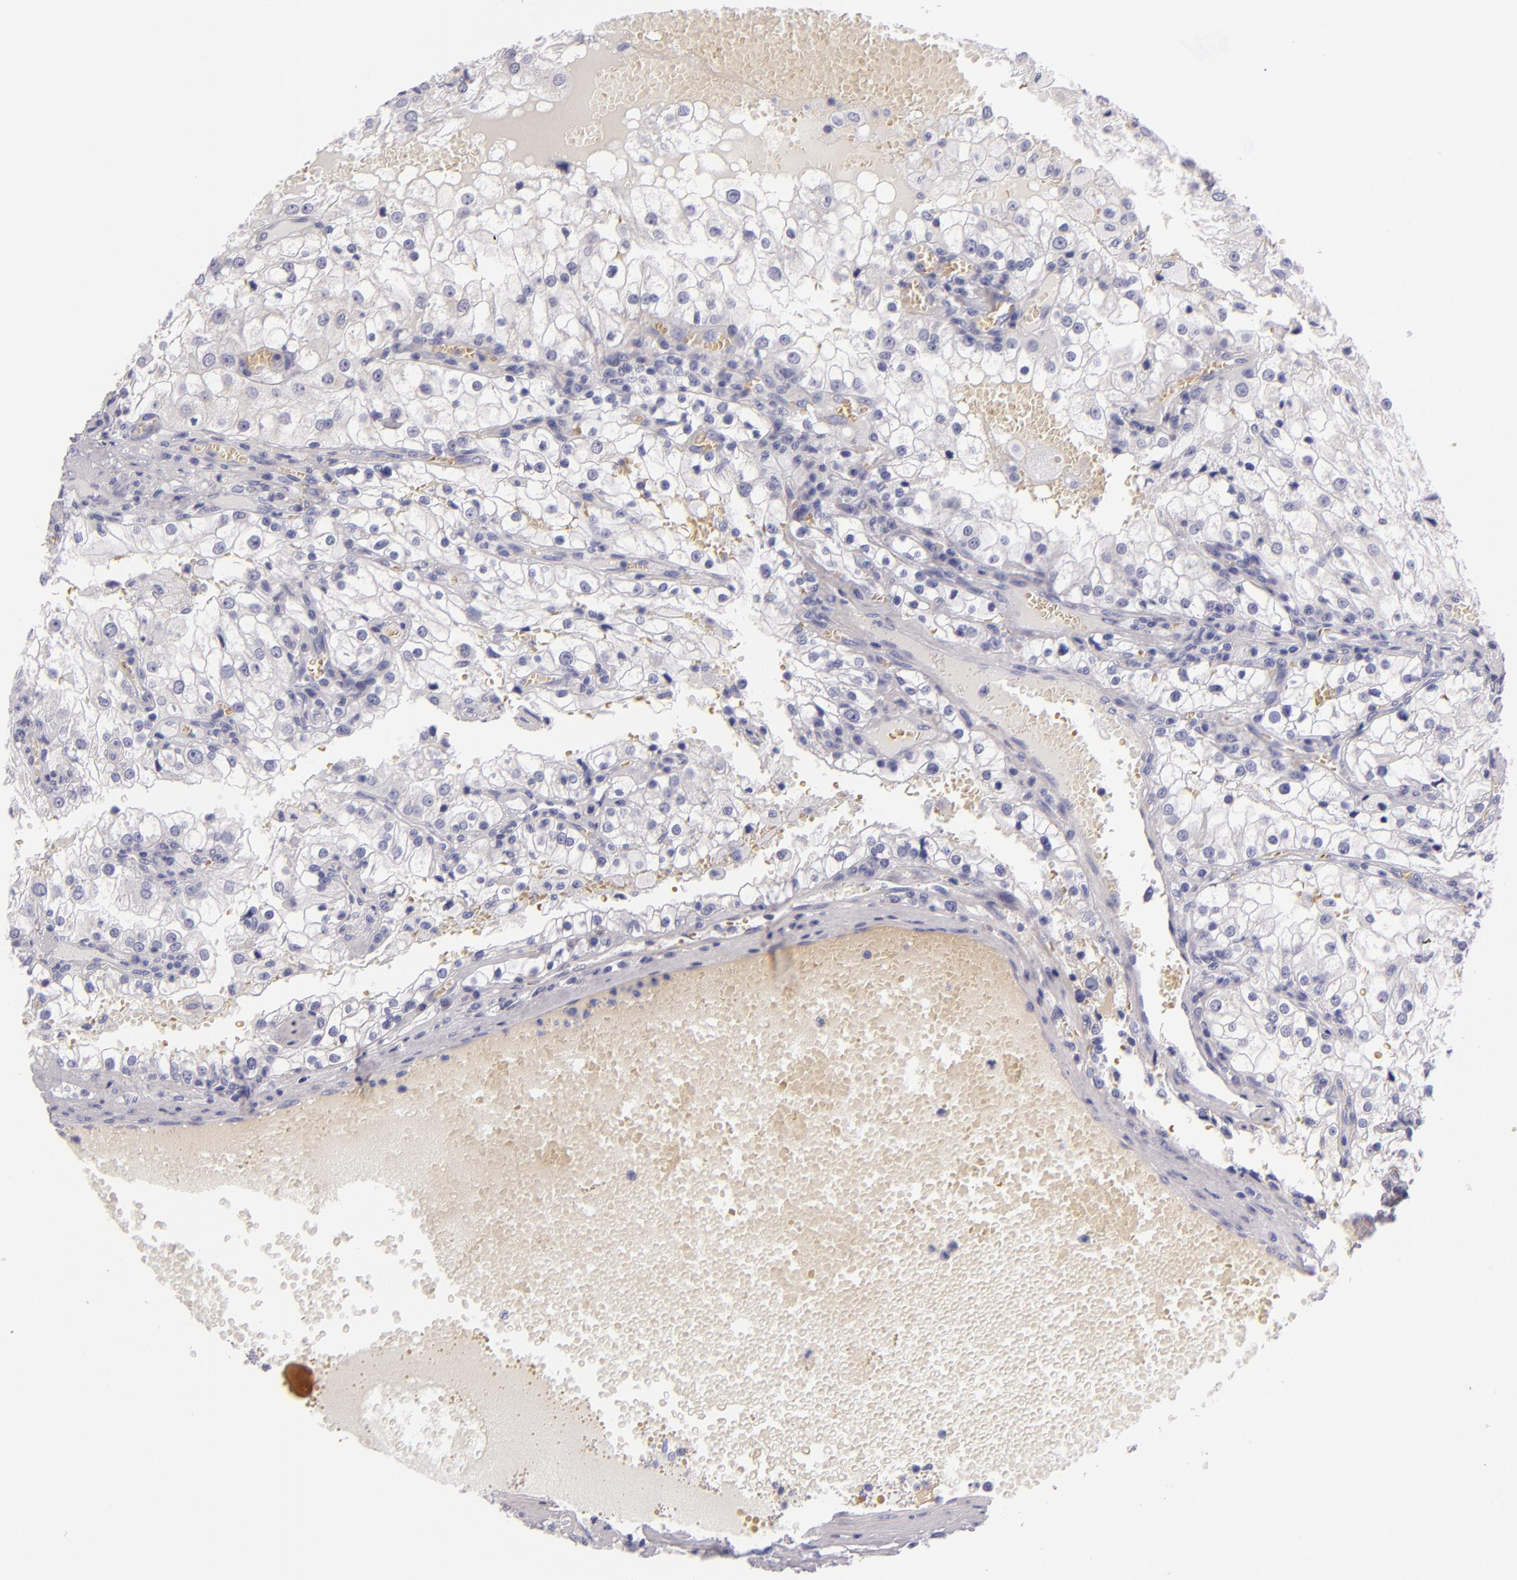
{"staining": {"intensity": "negative", "quantity": "none", "location": "none"}, "tissue": "renal cancer", "cell_type": "Tumor cells", "image_type": "cancer", "snomed": [{"axis": "morphology", "description": "Adenocarcinoma, NOS"}, {"axis": "topography", "description": "Kidney"}], "caption": "Adenocarcinoma (renal) was stained to show a protein in brown. There is no significant expression in tumor cells.", "gene": "MUC5AC", "patient": {"sex": "female", "age": 74}}